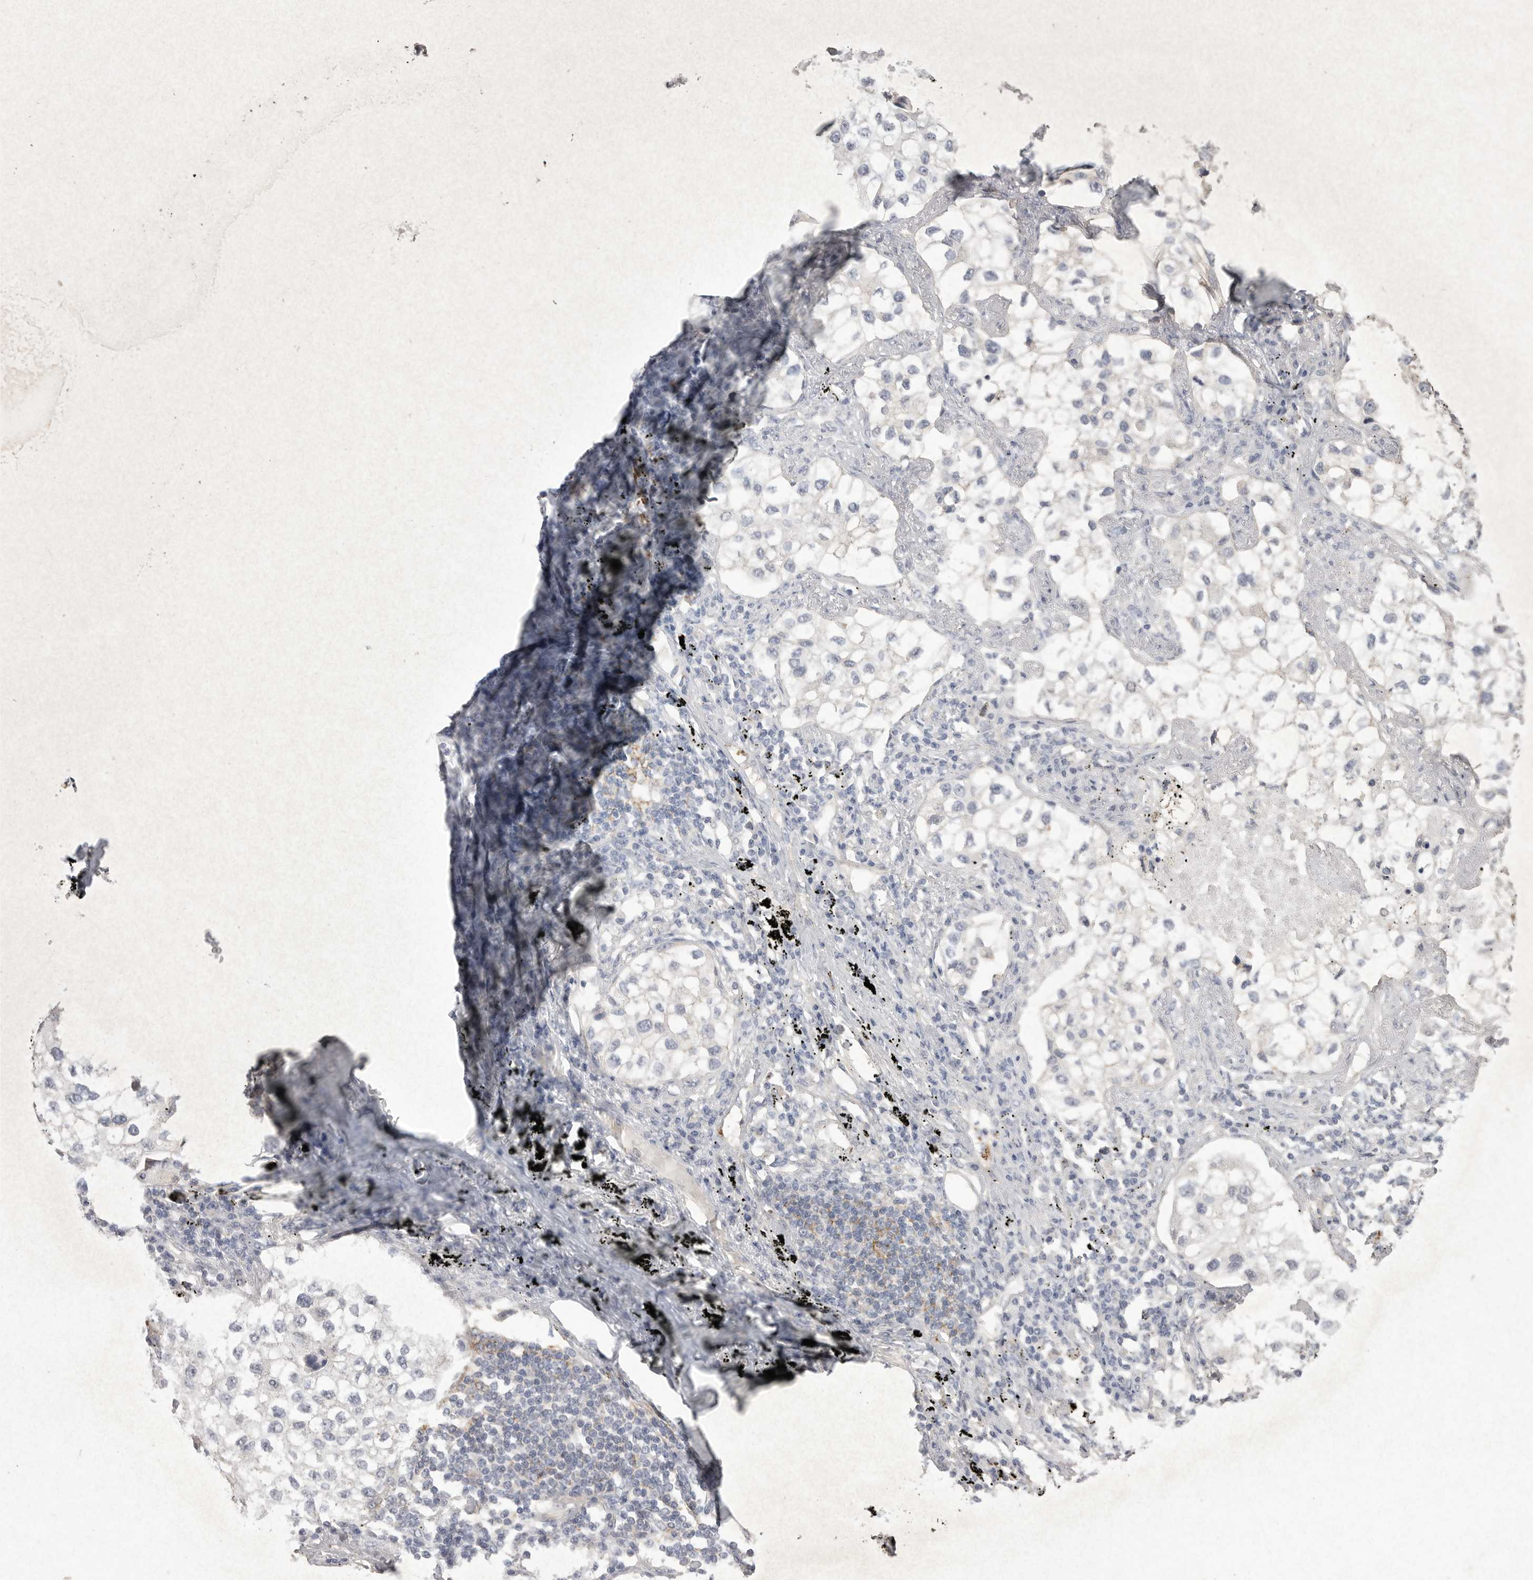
{"staining": {"intensity": "negative", "quantity": "none", "location": "none"}, "tissue": "lung cancer", "cell_type": "Tumor cells", "image_type": "cancer", "snomed": [{"axis": "morphology", "description": "Adenocarcinoma, NOS"}, {"axis": "topography", "description": "Lung"}], "caption": "Immunohistochemistry image of human lung adenocarcinoma stained for a protein (brown), which displays no positivity in tumor cells.", "gene": "VANGL2", "patient": {"sex": "male", "age": 63}}